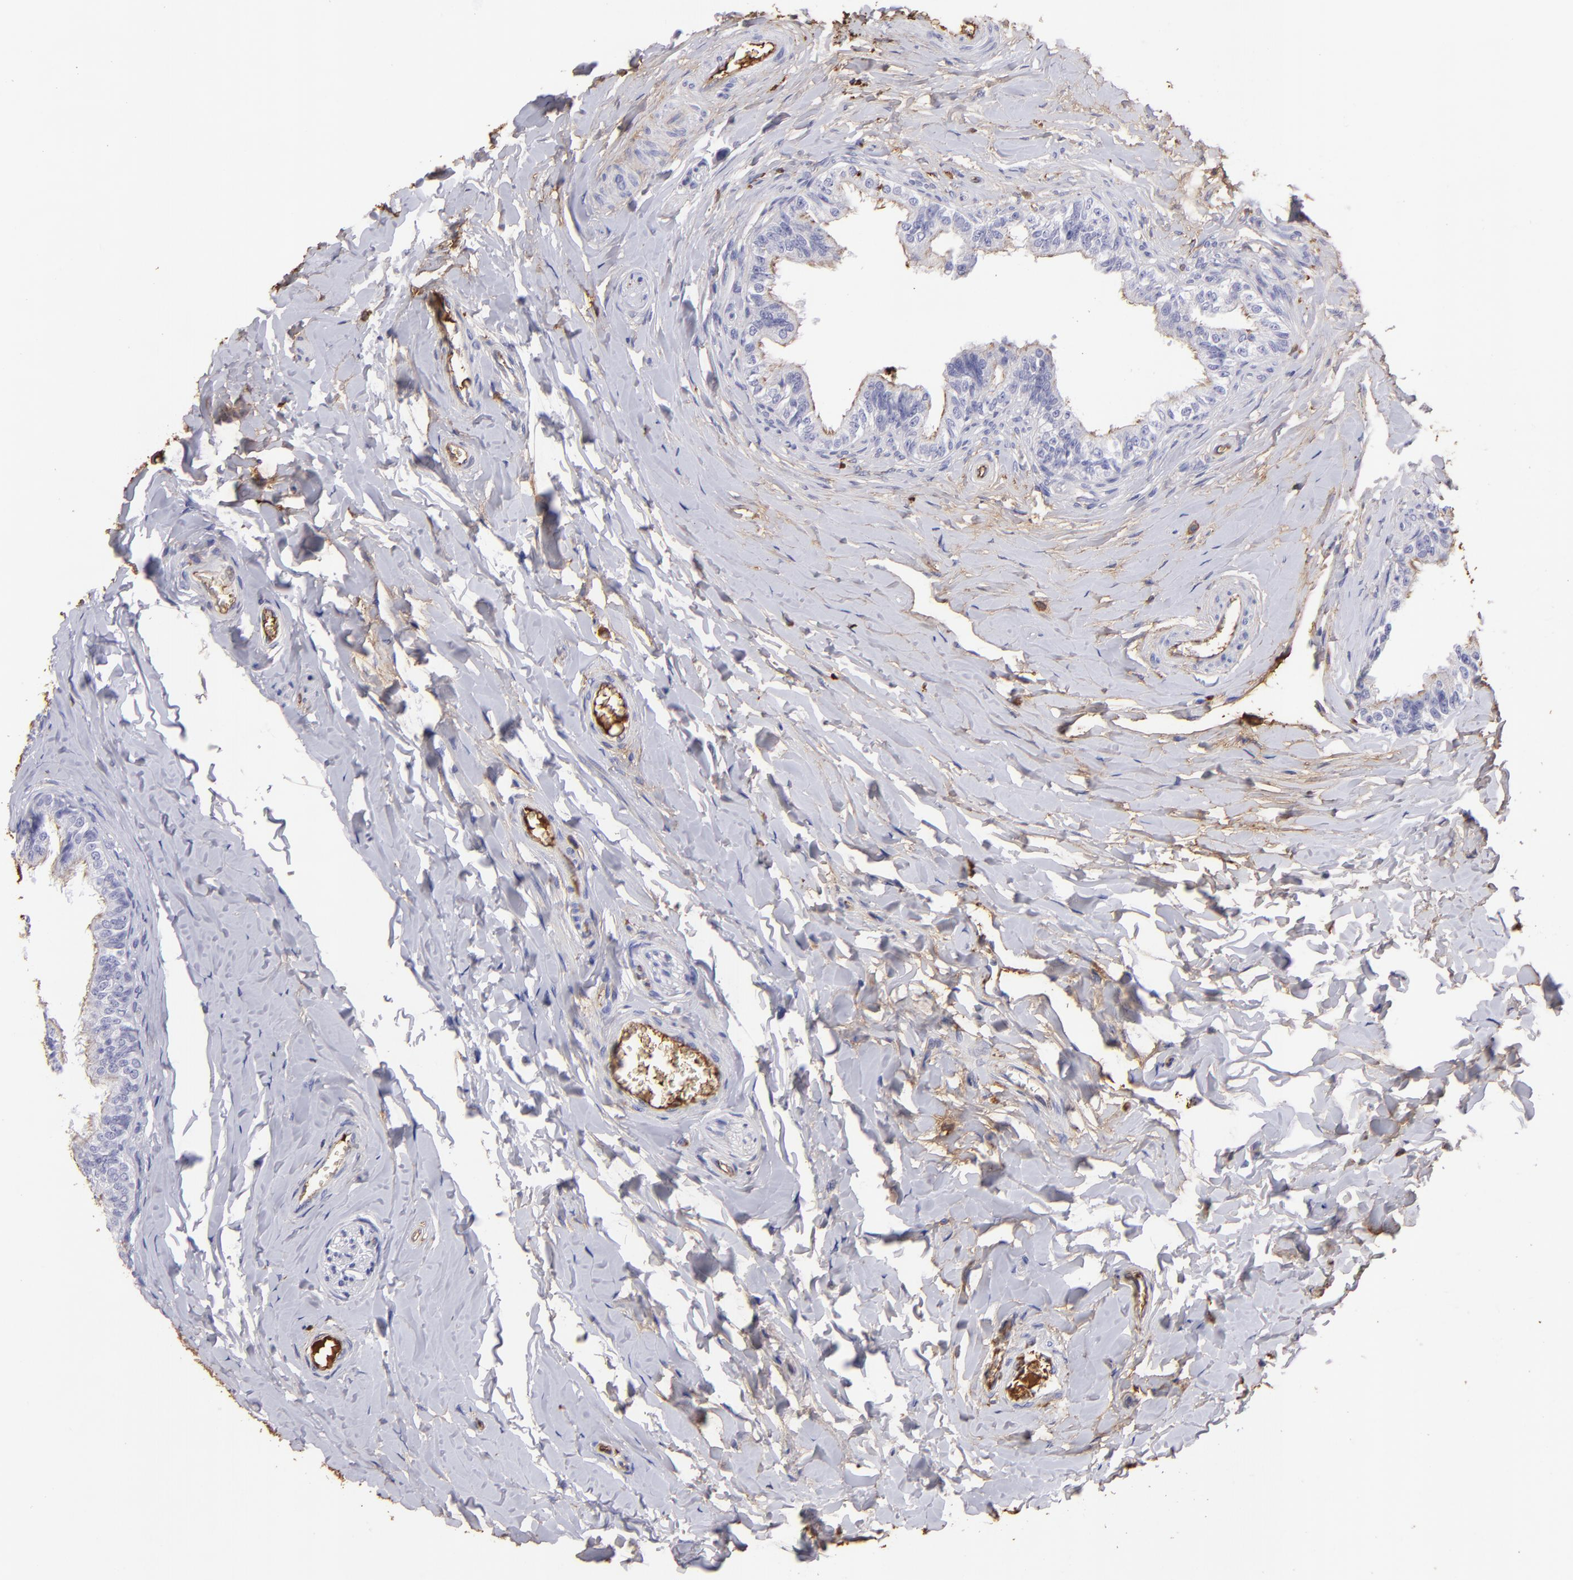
{"staining": {"intensity": "negative", "quantity": "none", "location": "none"}, "tissue": "epididymis", "cell_type": "Glandular cells", "image_type": "normal", "snomed": [{"axis": "morphology", "description": "Normal tissue, NOS"}, {"axis": "topography", "description": "Soft tissue"}, {"axis": "topography", "description": "Epididymis"}], "caption": "Photomicrograph shows no significant protein positivity in glandular cells of normal epididymis.", "gene": "FGB", "patient": {"sex": "male", "age": 26}}